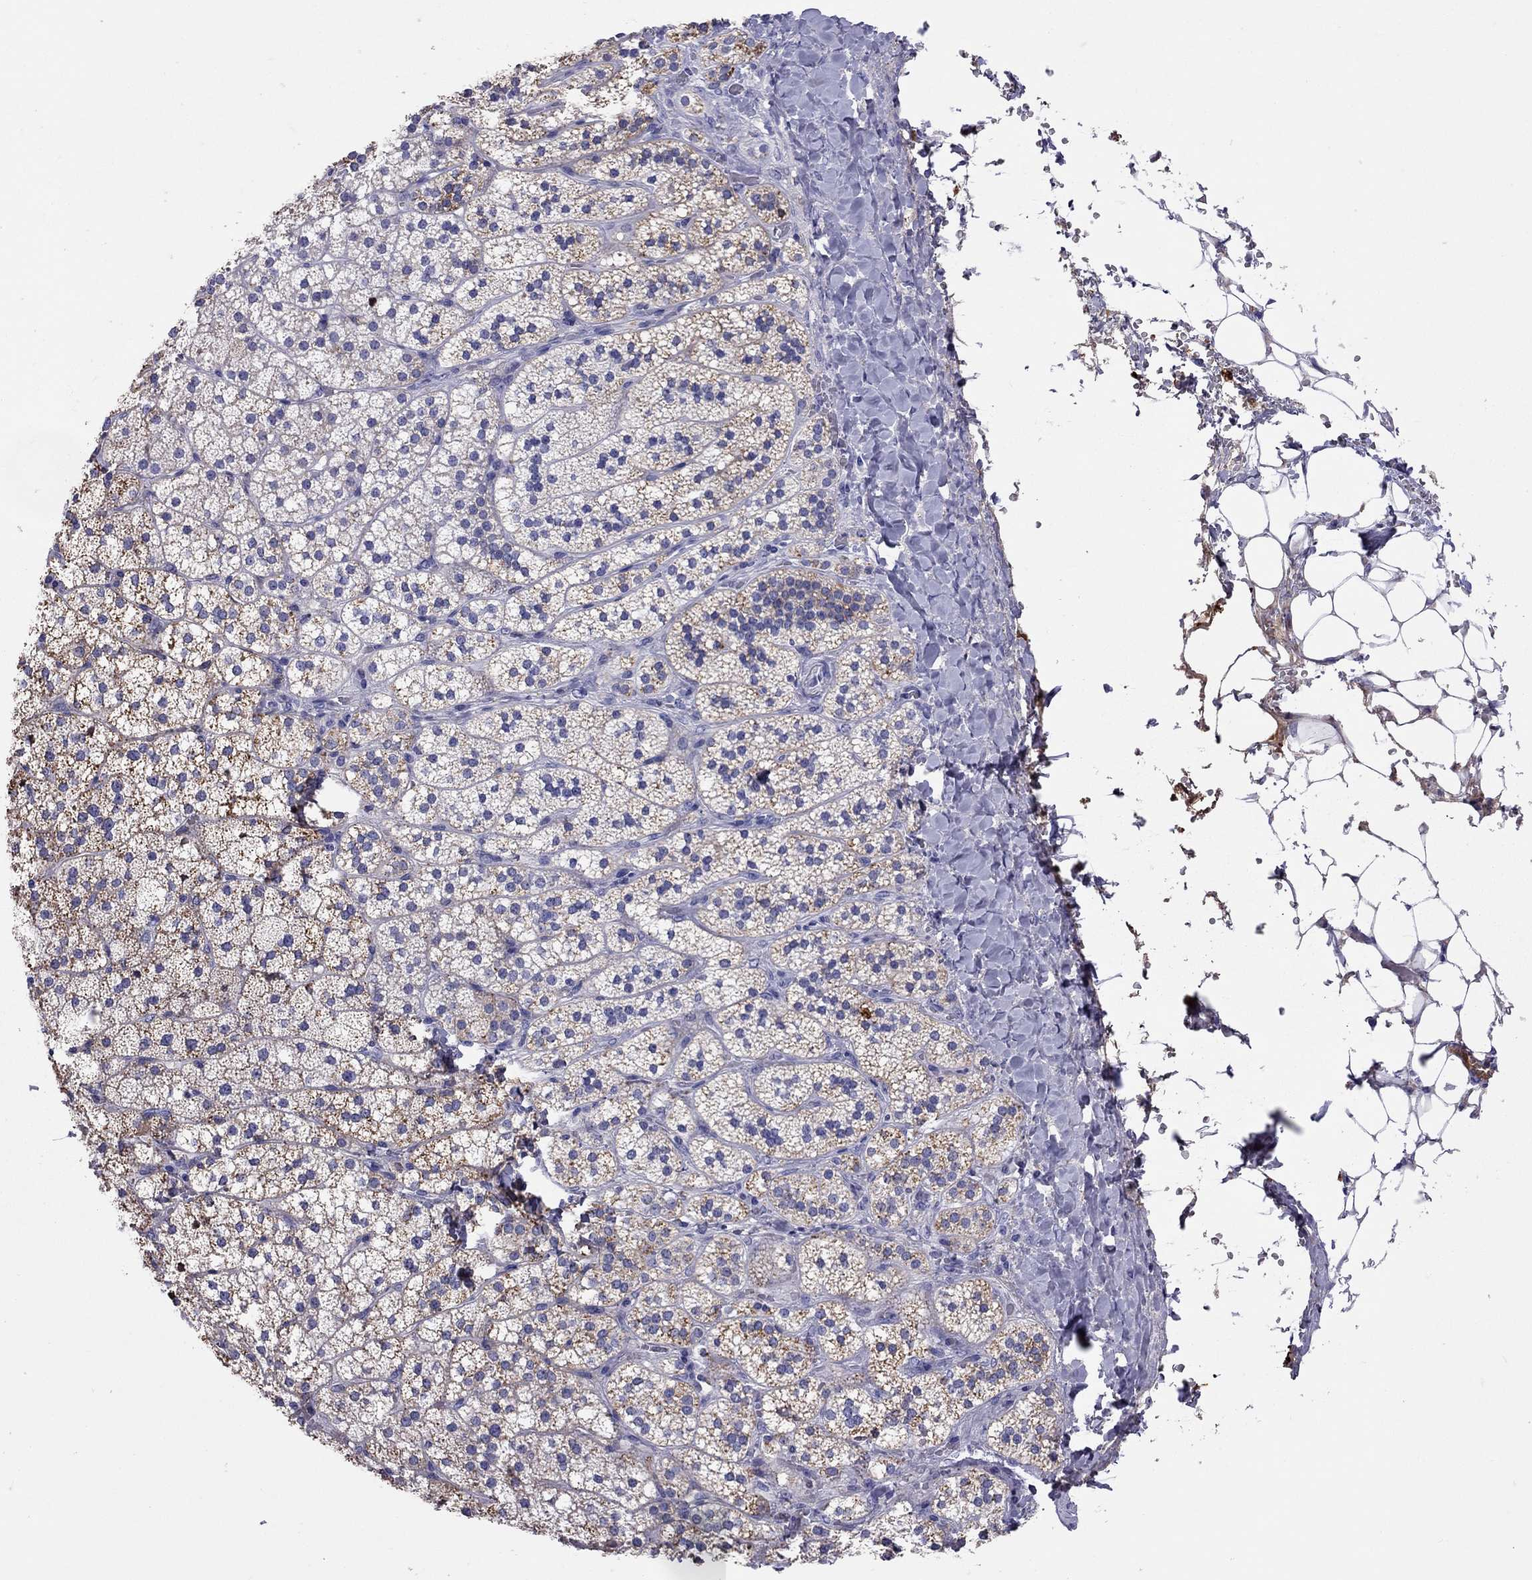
{"staining": {"intensity": "strong", "quantity": "25%-75%", "location": "cytoplasmic/membranous"}, "tissue": "adrenal gland", "cell_type": "Glandular cells", "image_type": "normal", "snomed": [{"axis": "morphology", "description": "Normal tissue, NOS"}, {"axis": "topography", "description": "Adrenal gland"}], "caption": "Immunohistochemistry (DAB (3,3'-diaminobenzidine)) staining of benign adrenal gland reveals strong cytoplasmic/membranous protein positivity in about 25%-75% of glandular cells.", "gene": "SERPINA3", "patient": {"sex": "male", "age": 53}}